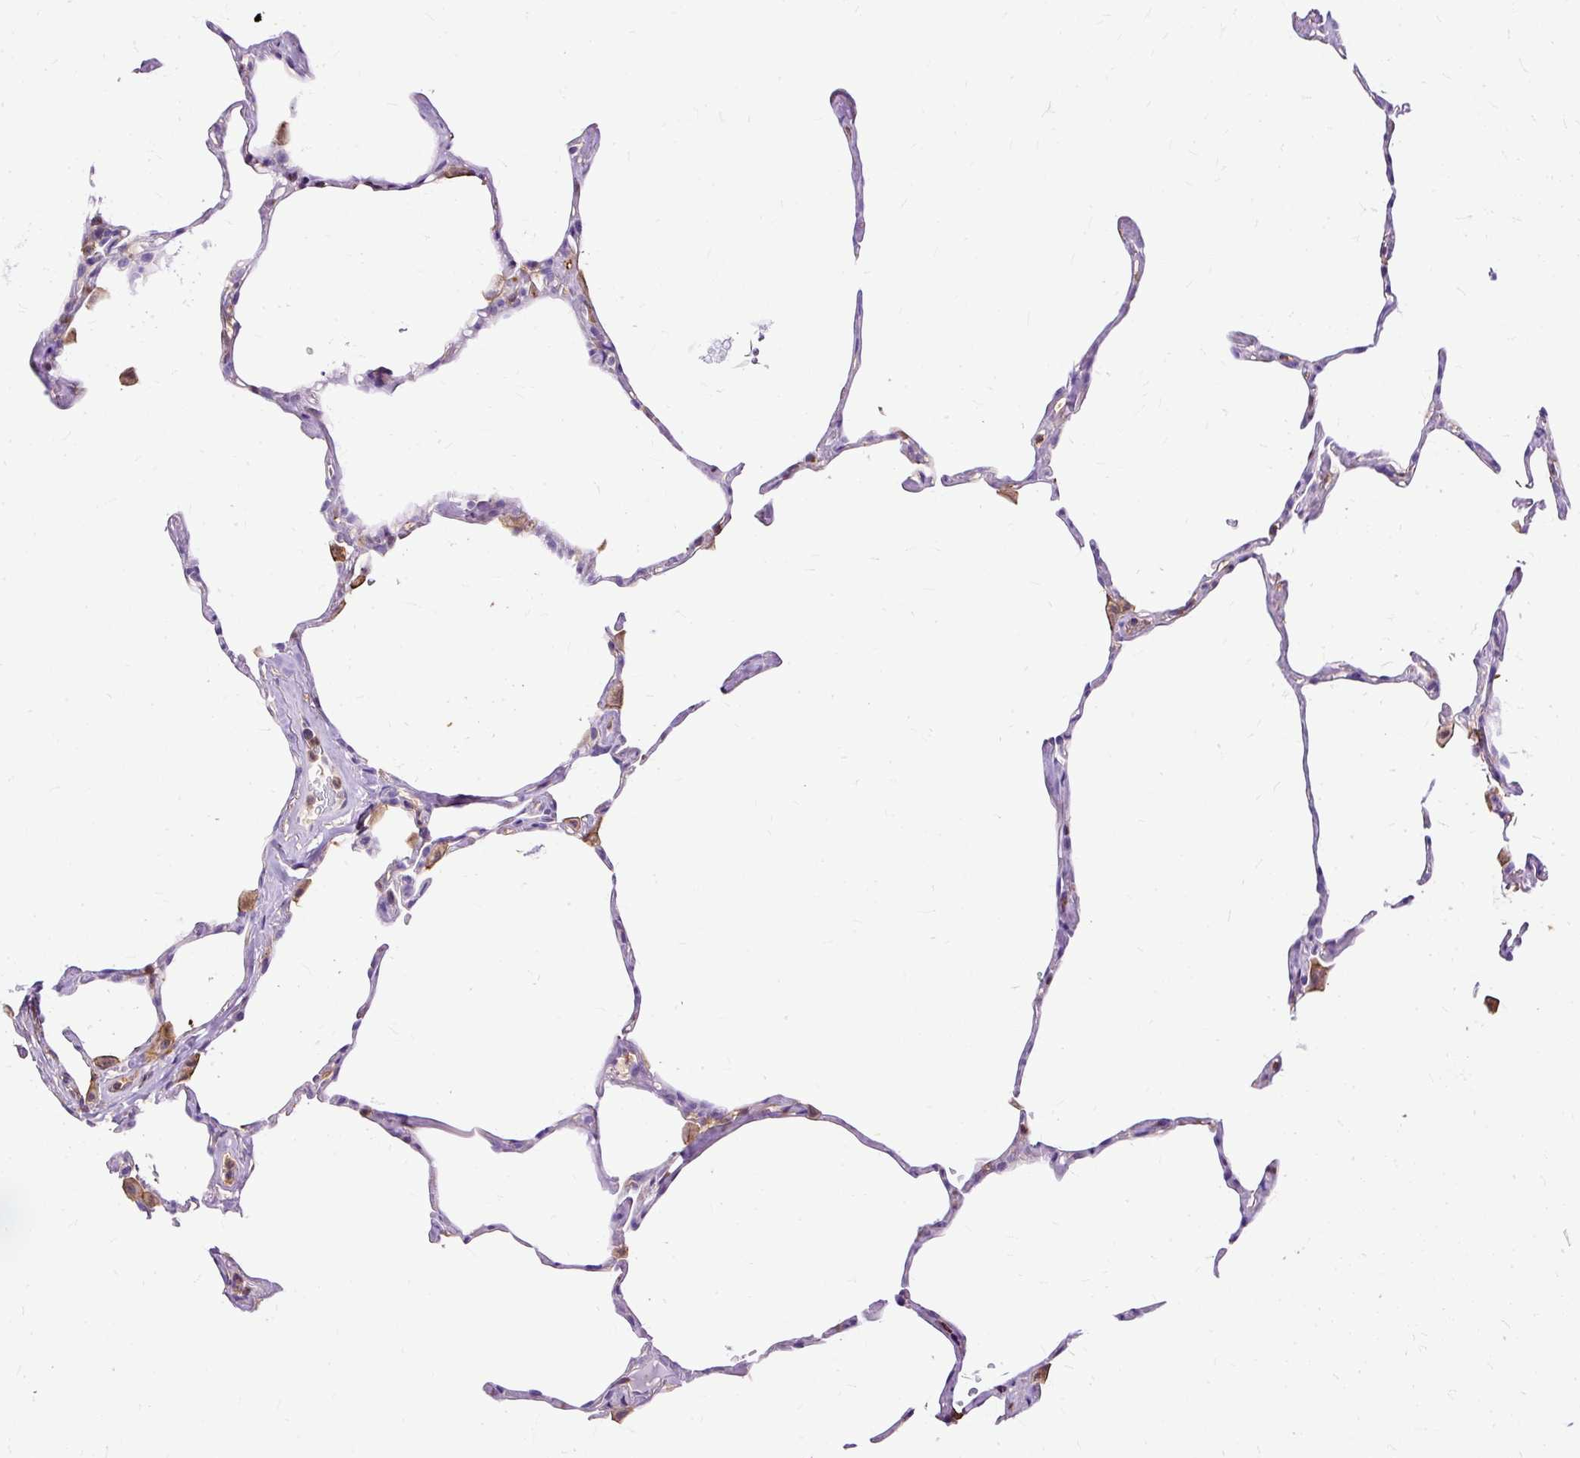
{"staining": {"intensity": "negative", "quantity": "none", "location": "none"}, "tissue": "lung", "cell_type": "Alveolar cells", "image_type": "normal", "snomed": [{"axis": "morphology", "description": "Normal tissue, NOS"}, {"axis": "topography", "description": "Lung"}], "caption": "A high-resolution histopathology image shows IHC staining of unremarkable lung, which reveals no significant staining in alveolar cells.", "gene": "TWF2", "patient": {"sex": "male", "age": 65}}